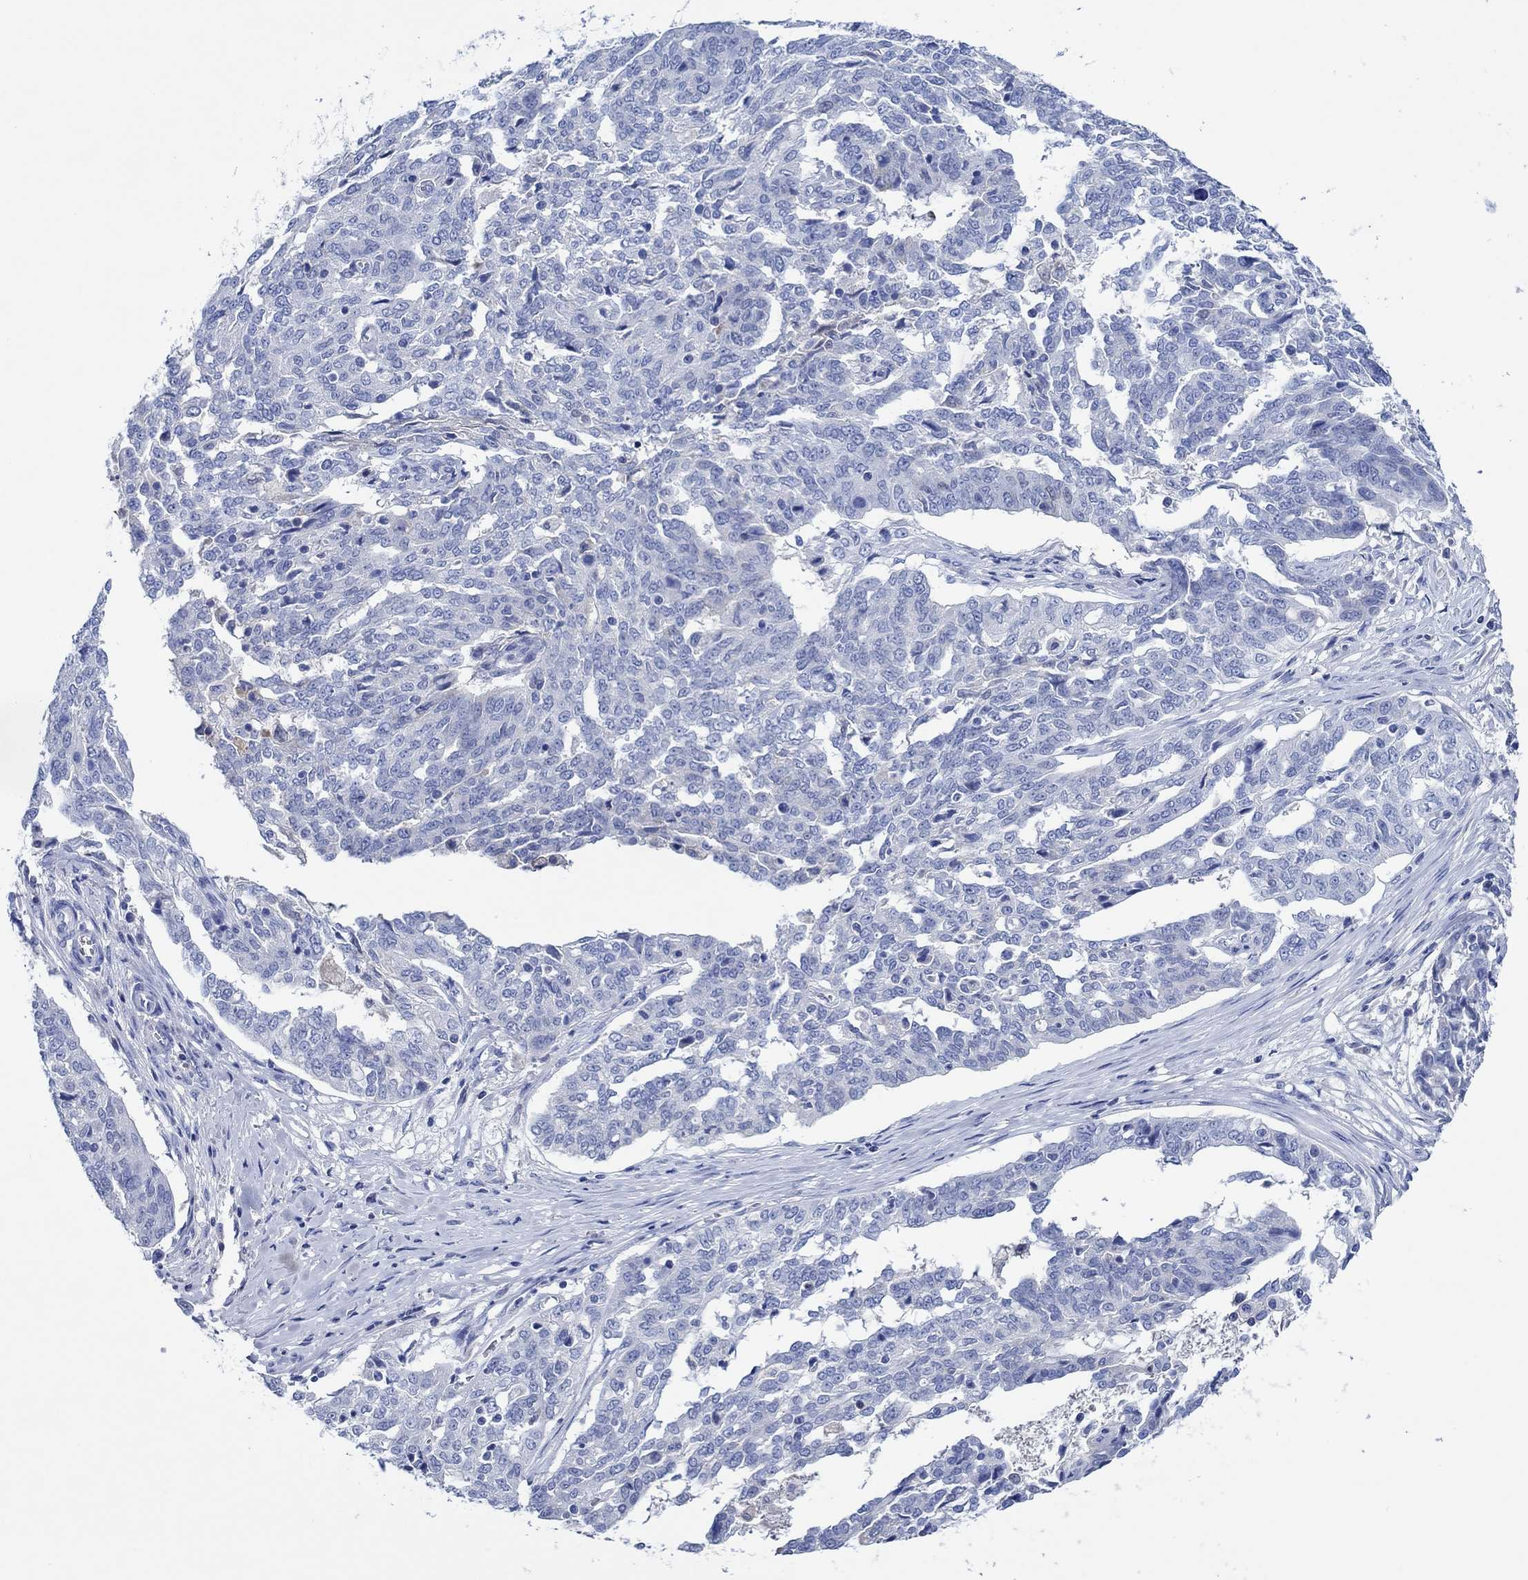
{"staining": {"intensity": "negative", "quantity": "none", "location": "none"}, "tissue": "ovarian cancer", "cell_type": "Tumor cells", "image_type": "cancer", "snomed": [{"axis": "morphology", "description": "Cystadenocarcinoma, serous, NOS"}, {"axis": "topography", "description": "Ovary"}], "caption": "This photomicrograph is of ovarian serous cystadenocarcinoma stained with immunohistochemistry to label a protein in brown with the nuclei are counter-stained blue. There is no expression in tumor cells. (Brightfield microscopy of DAB immunohistochemistry (IHC) at high magnification).", "gene": "CPNE6", "patient": {"sex": "female", "age": 67}}